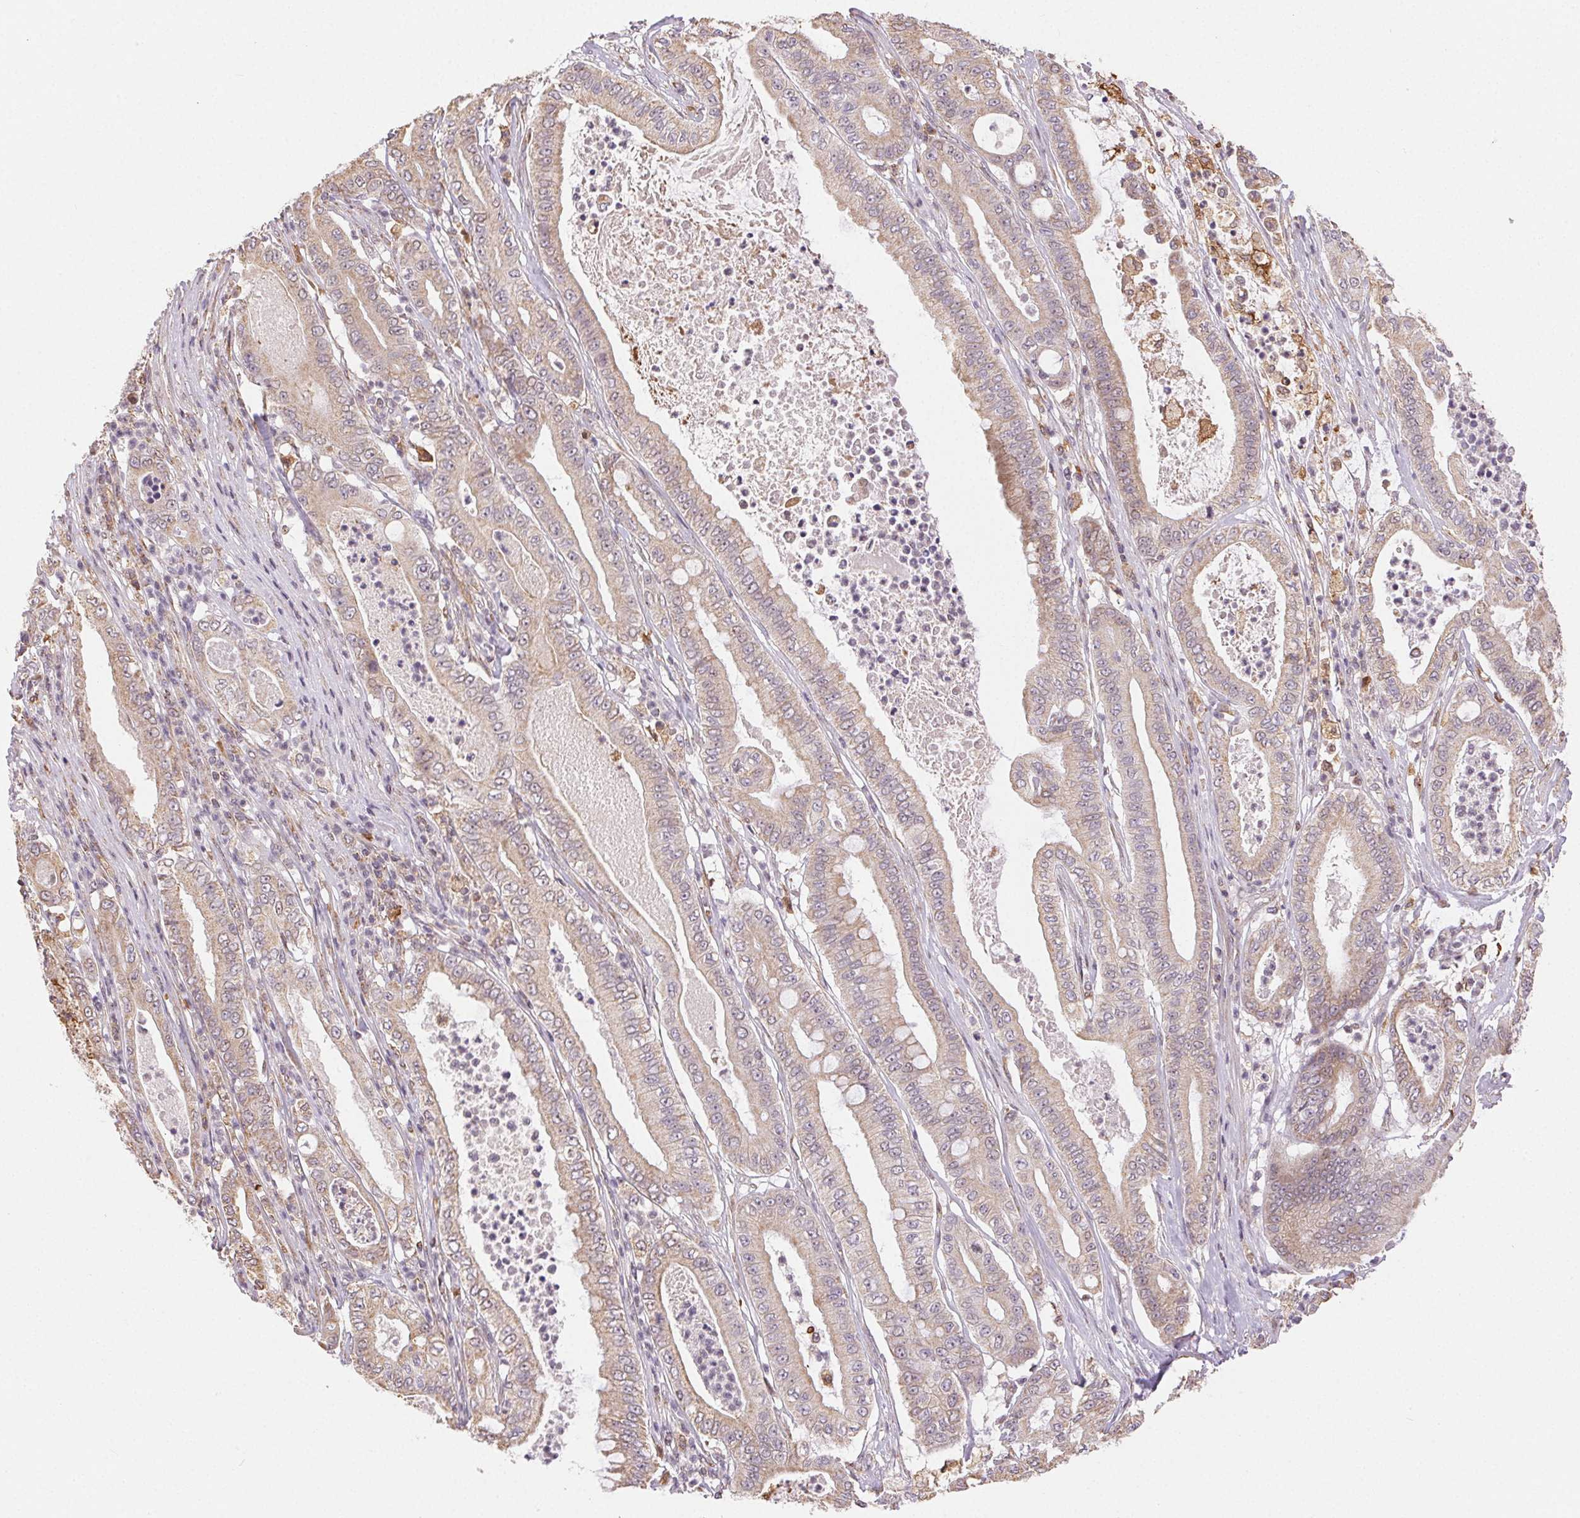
{"staining": {"intensity": "weak", "quantity": ">75%", "location": "cytoplasmic/membranous,nuclear"}, "tissue": "pancreatic cancer", "cell_type": "Tumor cells", "image_type": "cancer", "snomed": [{"axis": "morphology", "description": "Adenocarcinoma, NOS"}, {"axis": "topography", "description": "Pancreas"}], "caption": "Immunohistochemical staining of human pancreatic cancer (adenocarcinoma) displays weak cytoplasmic/membranous and nuclear protein positivity in approximately >75% of tumor cells.", "gene": "PIWIL4", "patient": {"sex": "male", "age": 71}}